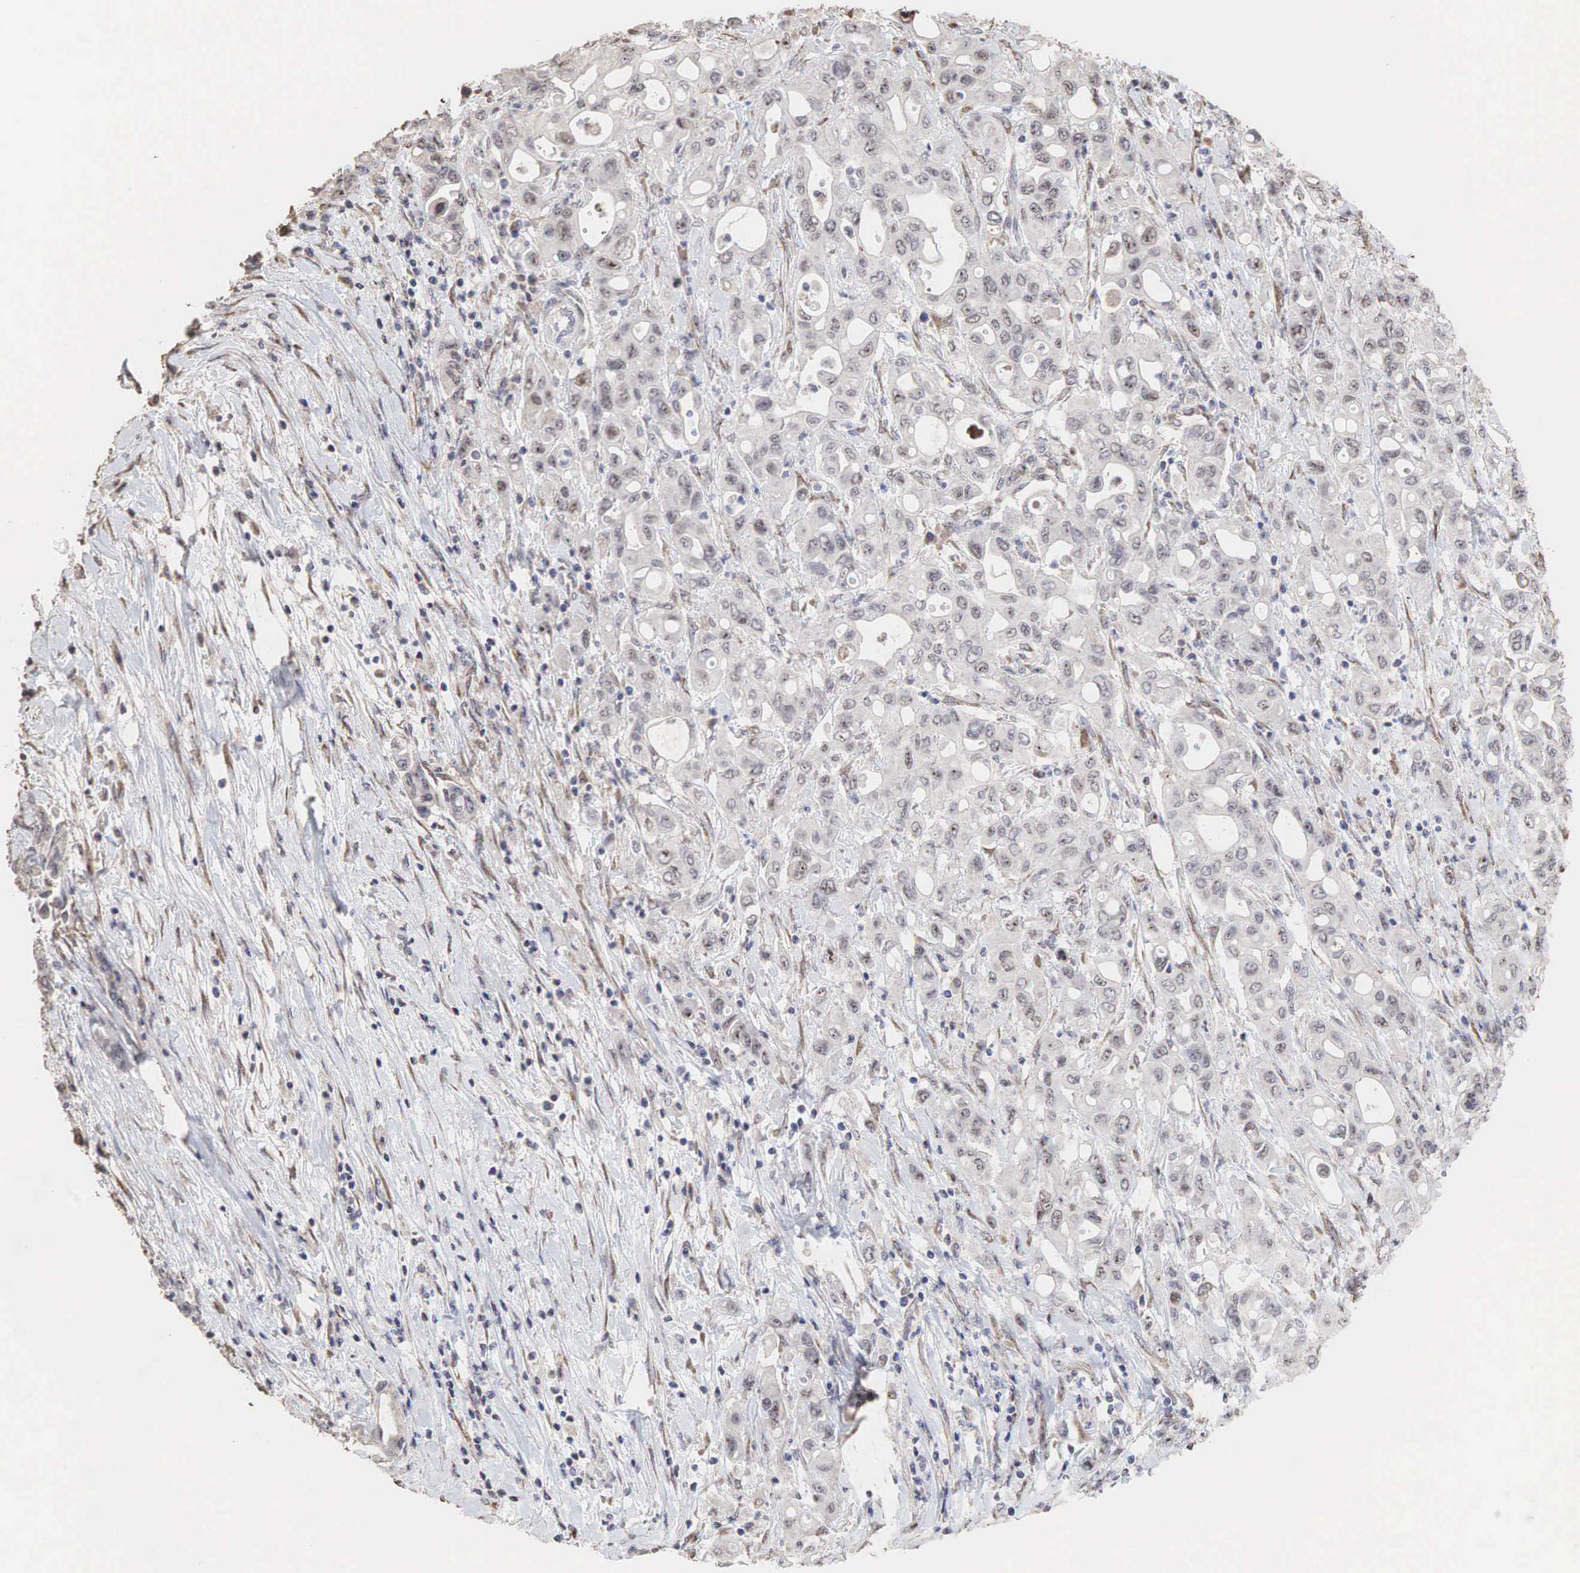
{"staining": {"intensity": "weak", "quantity": ">75%", "location": "cytoplasmic/membranous"}, "tissue": "pancreatic cancer", "cell_type": "Tumor cells", "image_type": "cancer", "snomed": [{"axis": "morphology", "description": "Adenocarcinoma, NOS"}, {"axis": "topography", "description": "Pancreas"}], "caption": "High-magnification brightfield microscopy of pancreatic adenocarcinoma stained with DAB (brown) and counterstained with hematoxylin (blue). tumor cells exhibit weak cytoplasmic/membranous expression is present in about>75% of cells. The protein is shown in brown color, while the nuclei are stained blue.", "gene": "DKC1", "patient": {"sex": "female", "age": 57}}